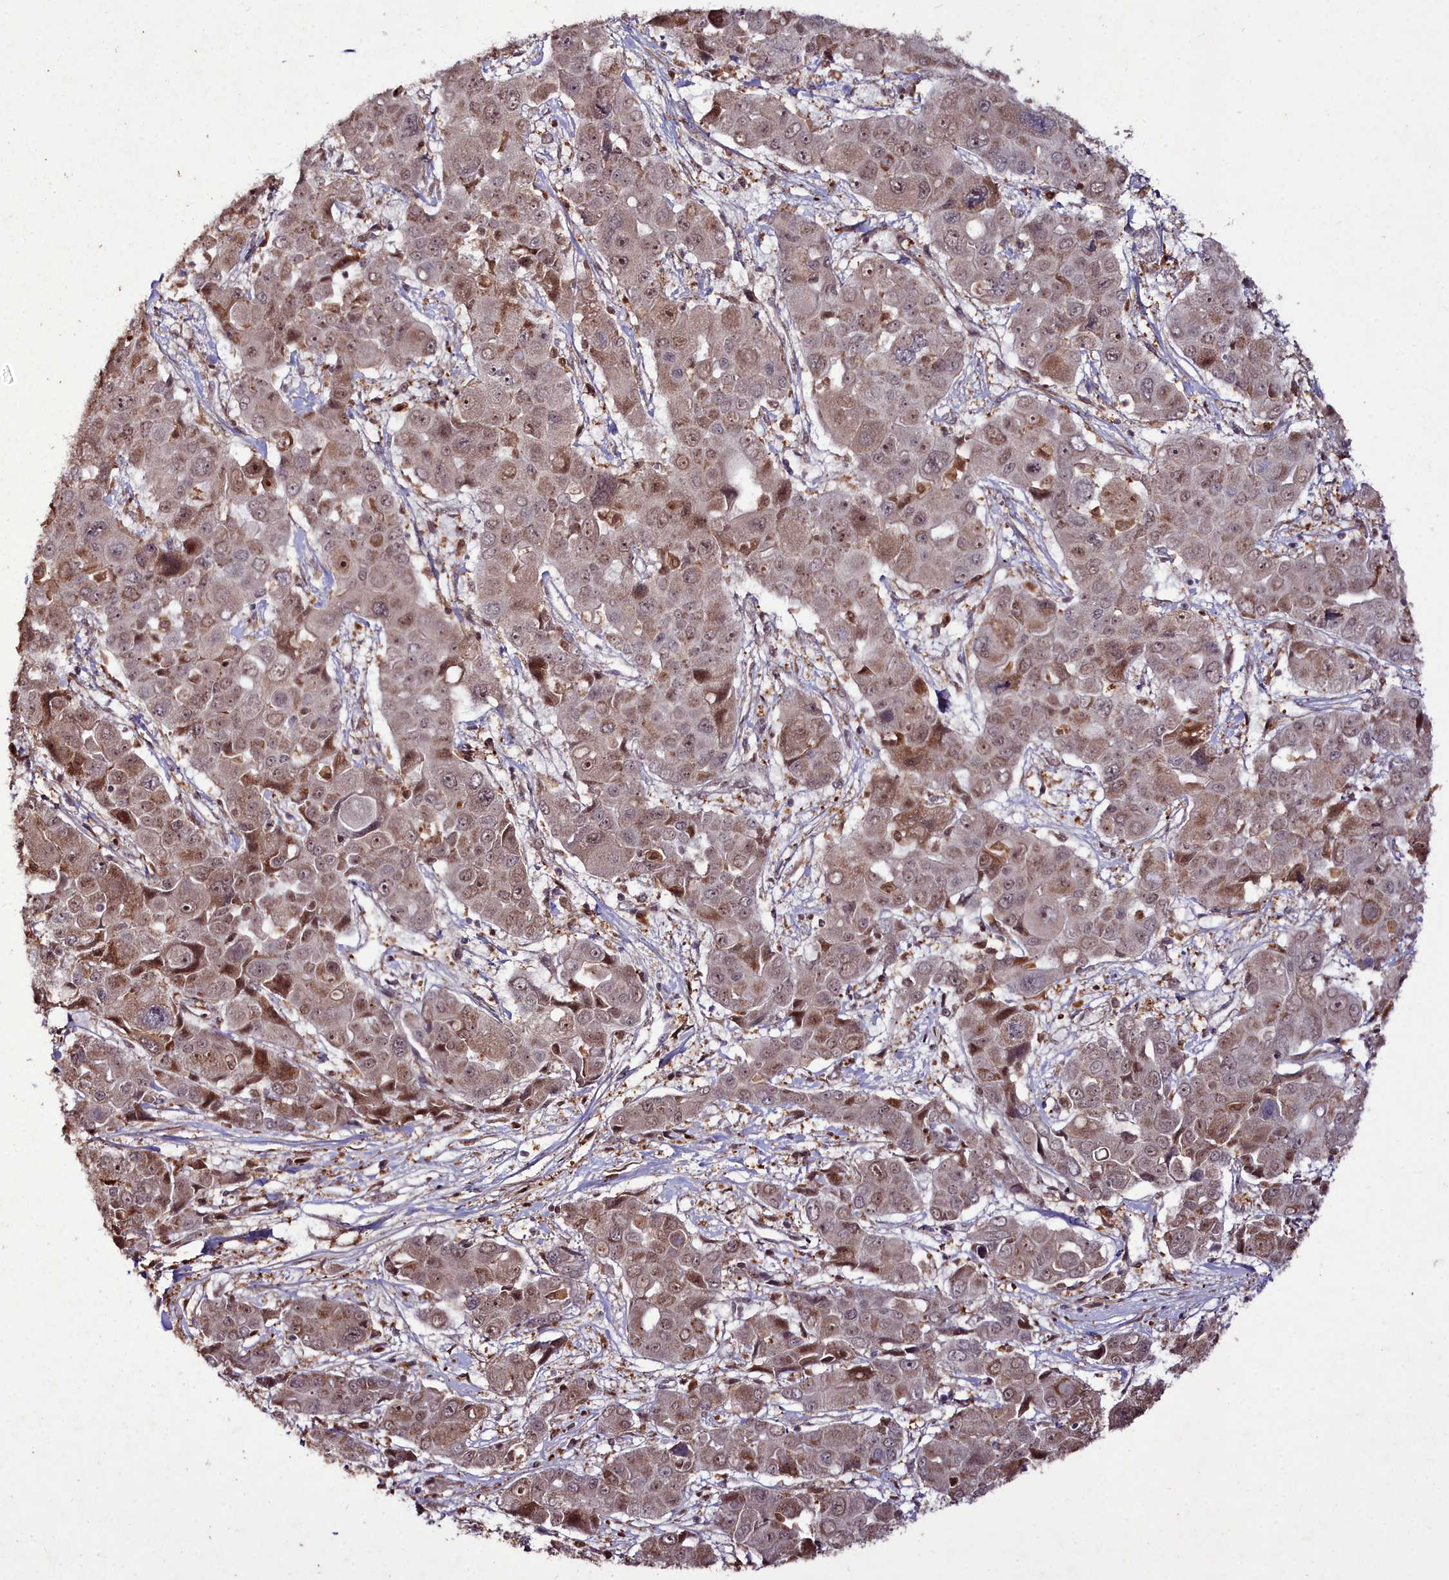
{"staining": {"intensity": "moderate", "quantity": ">75%", "location": "cytoplasmic/membranous,nuclear"}, "tissue": "liver cancer", "cell_type": "Tumor cells", "image_type": "cancer", "snomed": [{"axis": "morphology", "description": "Cholangiocarcinoma"}, {"axis": "topography", "description": "Liver"}], "caption": "Approximately >75% of tumor cells in liver cancer (cholangiocarcinoma) show moderate cytoplasmic/membranous and nuclear protein expression as visualized by brown immunohistochemical staining.", "gene": "CXXC1", "patient": {"sex": "male", "age": 67}}